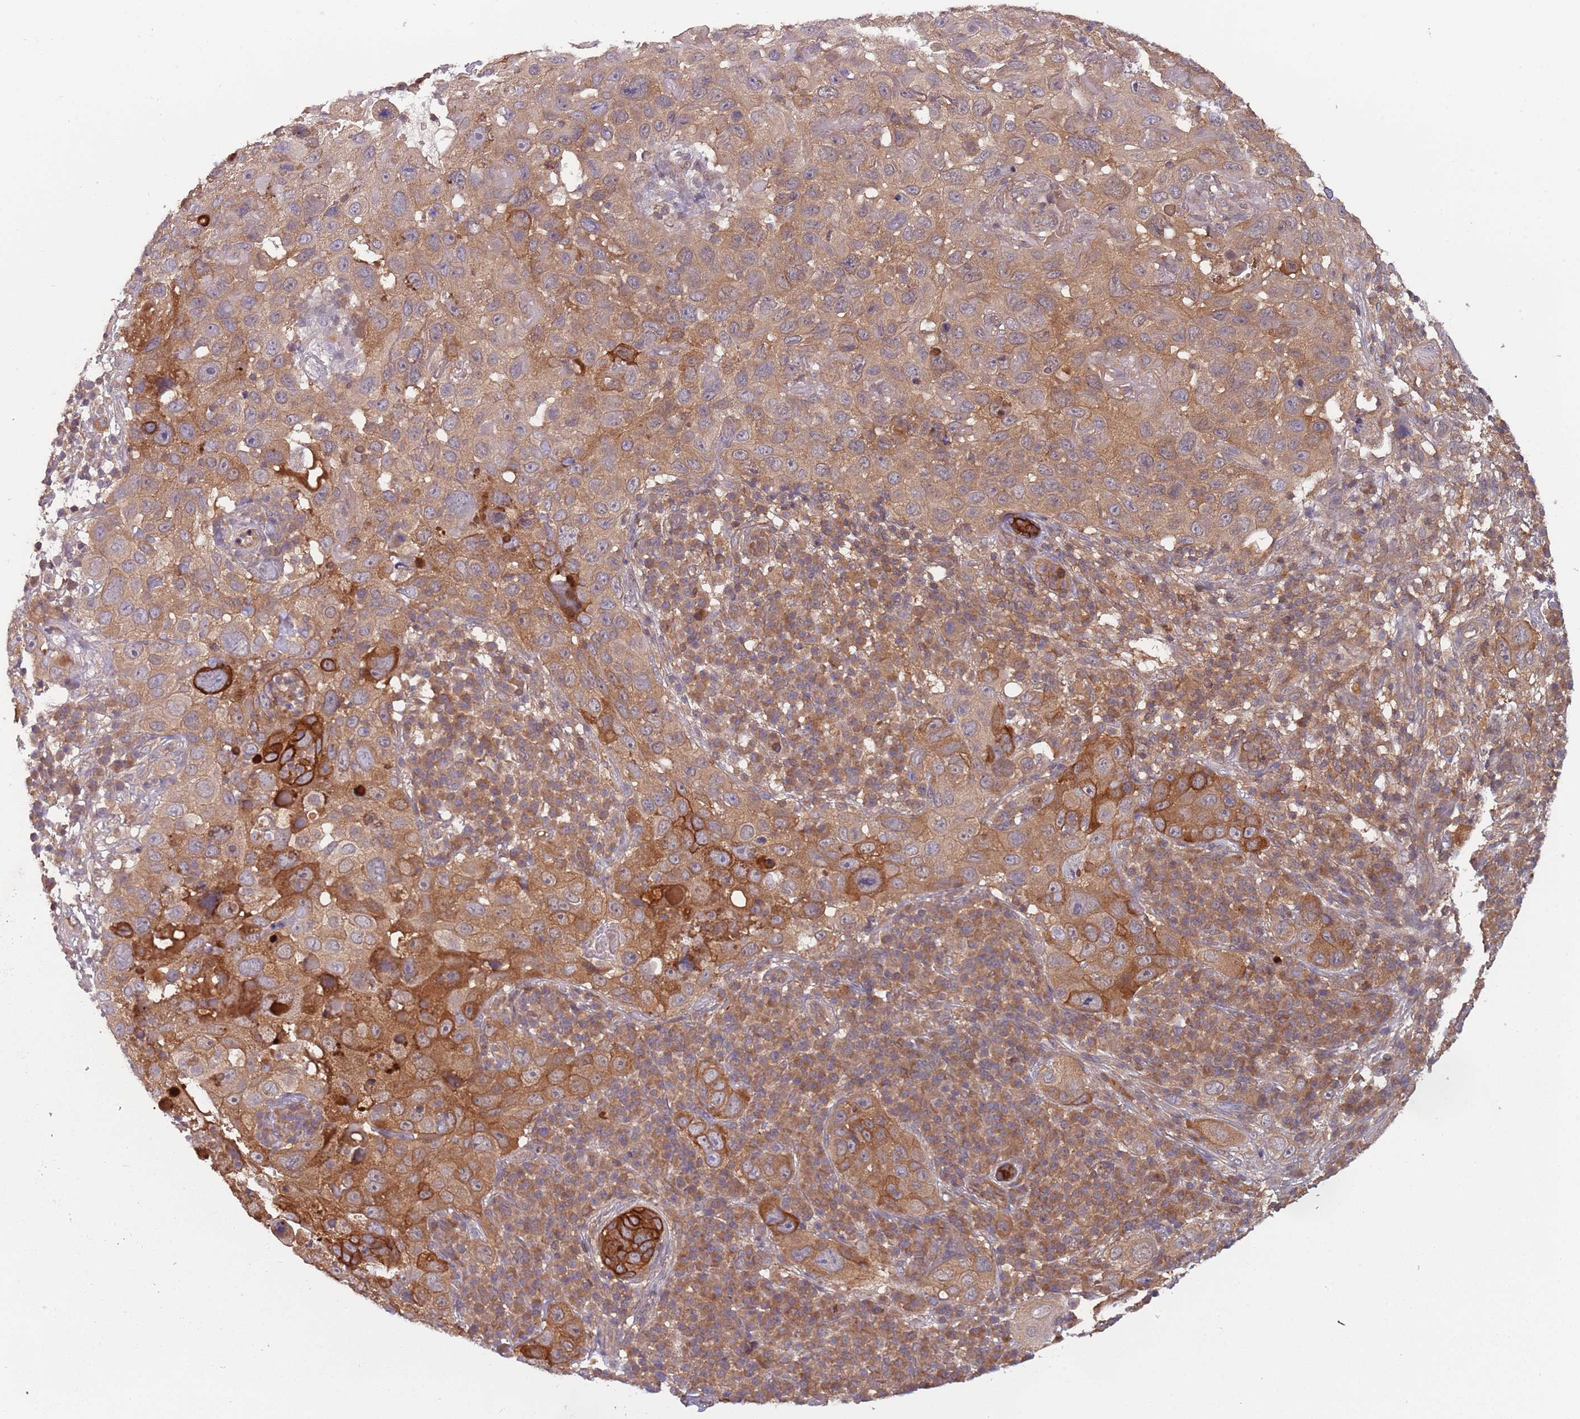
{"staining": {"intensity": "moderate", "quantity": ">75%", "location": "cytoplasmic/membranous"}, "tissue": "skin cancer", "cell_type": "Tumor cells", "image_type": "cancer", "snomed": [{"axis": "morphology", "description": "Squamous cell carcinoma in situ, NOS"}, {"axis": "morphology", "description": "Squamous cell carcinoma, NOS"}, {"axis": "topography", "description": "Skin"}], "caption": "This histopathology image displays skin cancer stained with immunohistochemistry to label a protein in brown. The cytoplasmic/membranous of tumor cells show moderate positivity for the protein. Nuclei are counter-stained blue.", "gene": "GSDMD", "patient": {"sex": "male", "age": 93}}